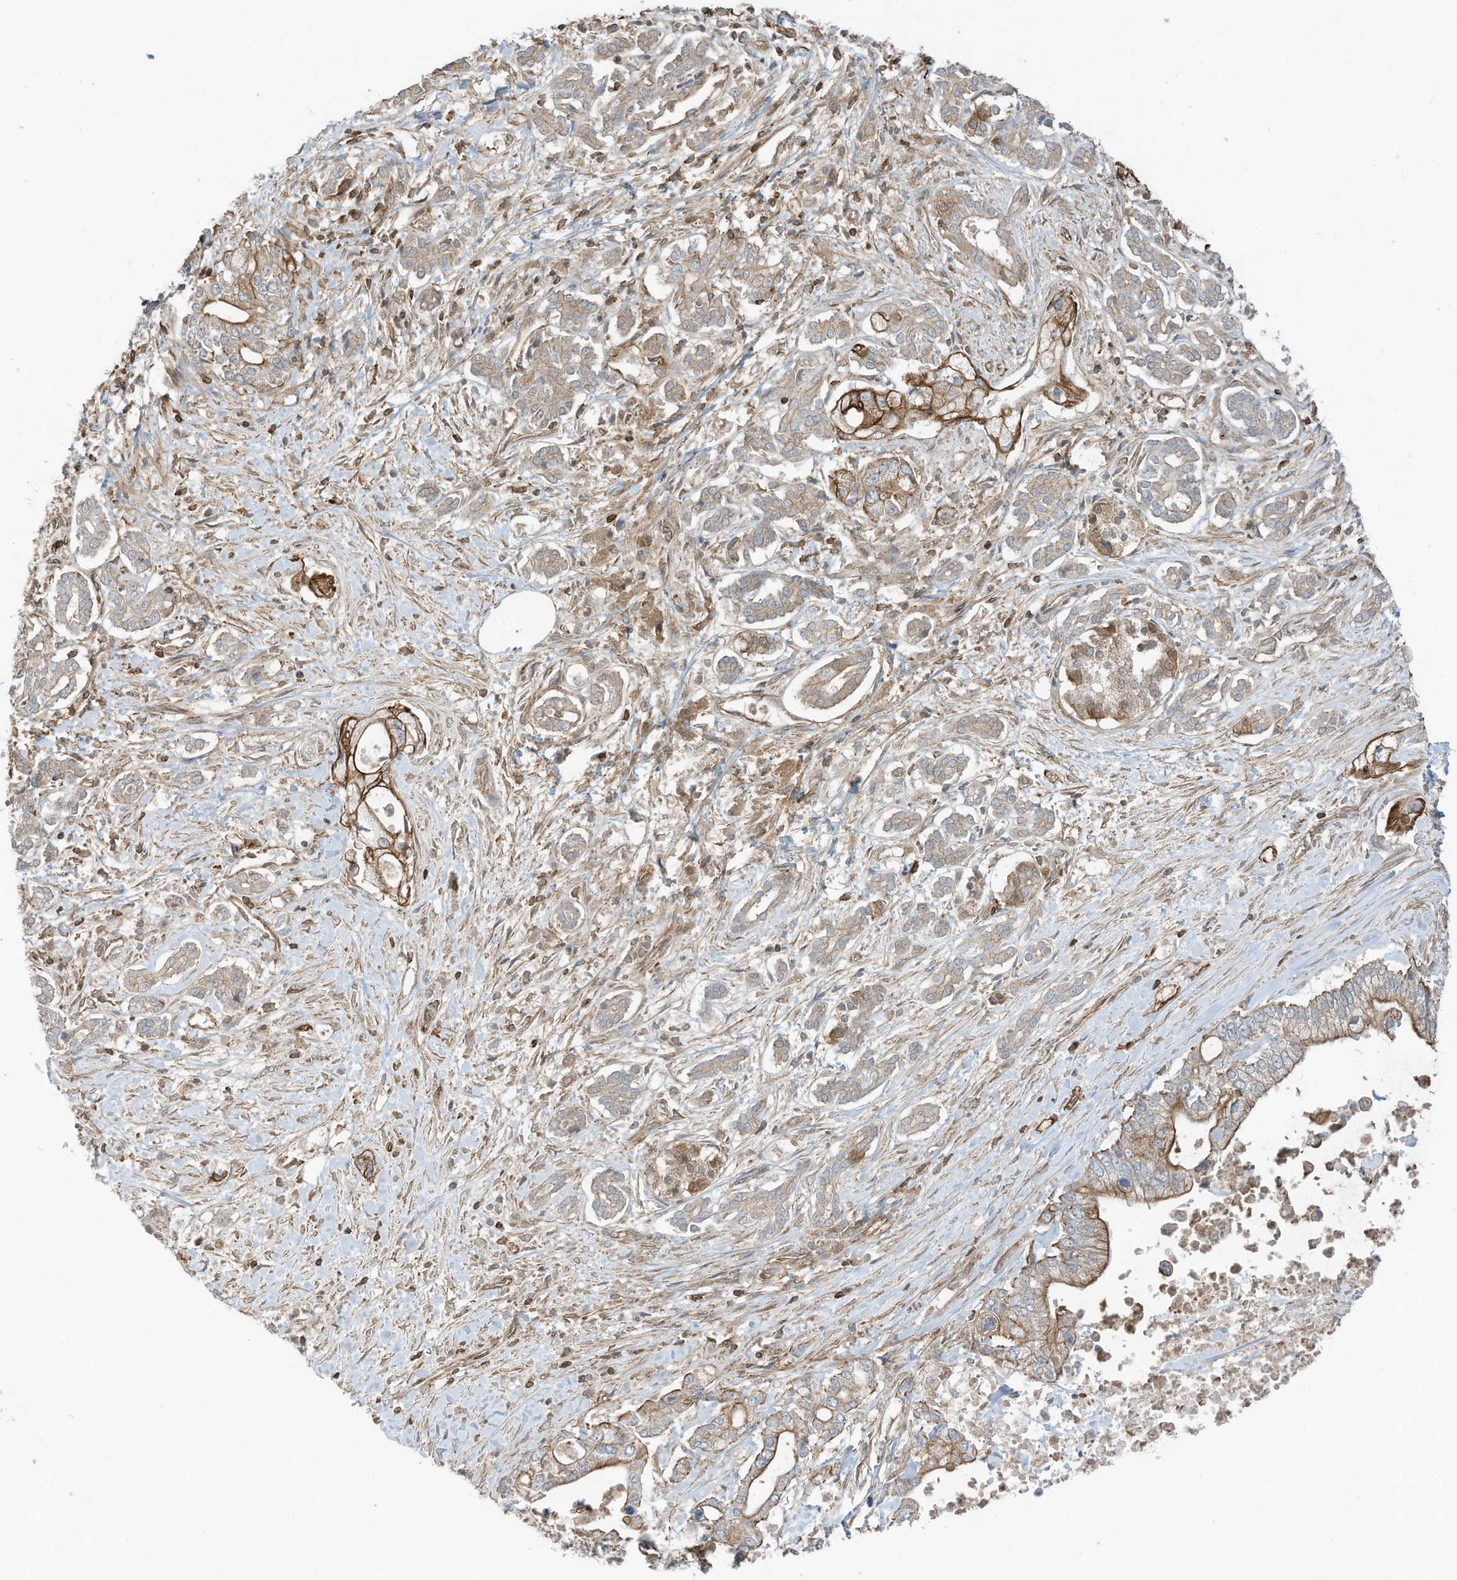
{"staining": {"intensity": "moderate", "quantity": "25%-75%", "location": "cytoplasmic/membranous"}, "tissue": "pancreatic cancer", "cell_type": "Tumor cells", "image_type": "cancer", "snomed": [{"axis": "morphology", "description": "Adenocarcinoma, NOS"}, {"axis": "topography", "description": "Pancreas"}], "caption": "This photomicrograph shows pancreatic cancer stained with IHC to label a protein in brown. The cytoplasmic/membranous of tumor cells show moderate positivity for the protein. Nuclei are counter-stained blue.", "gene": "SLC25A12", "patient": {"sex": "male", "age": 69}}